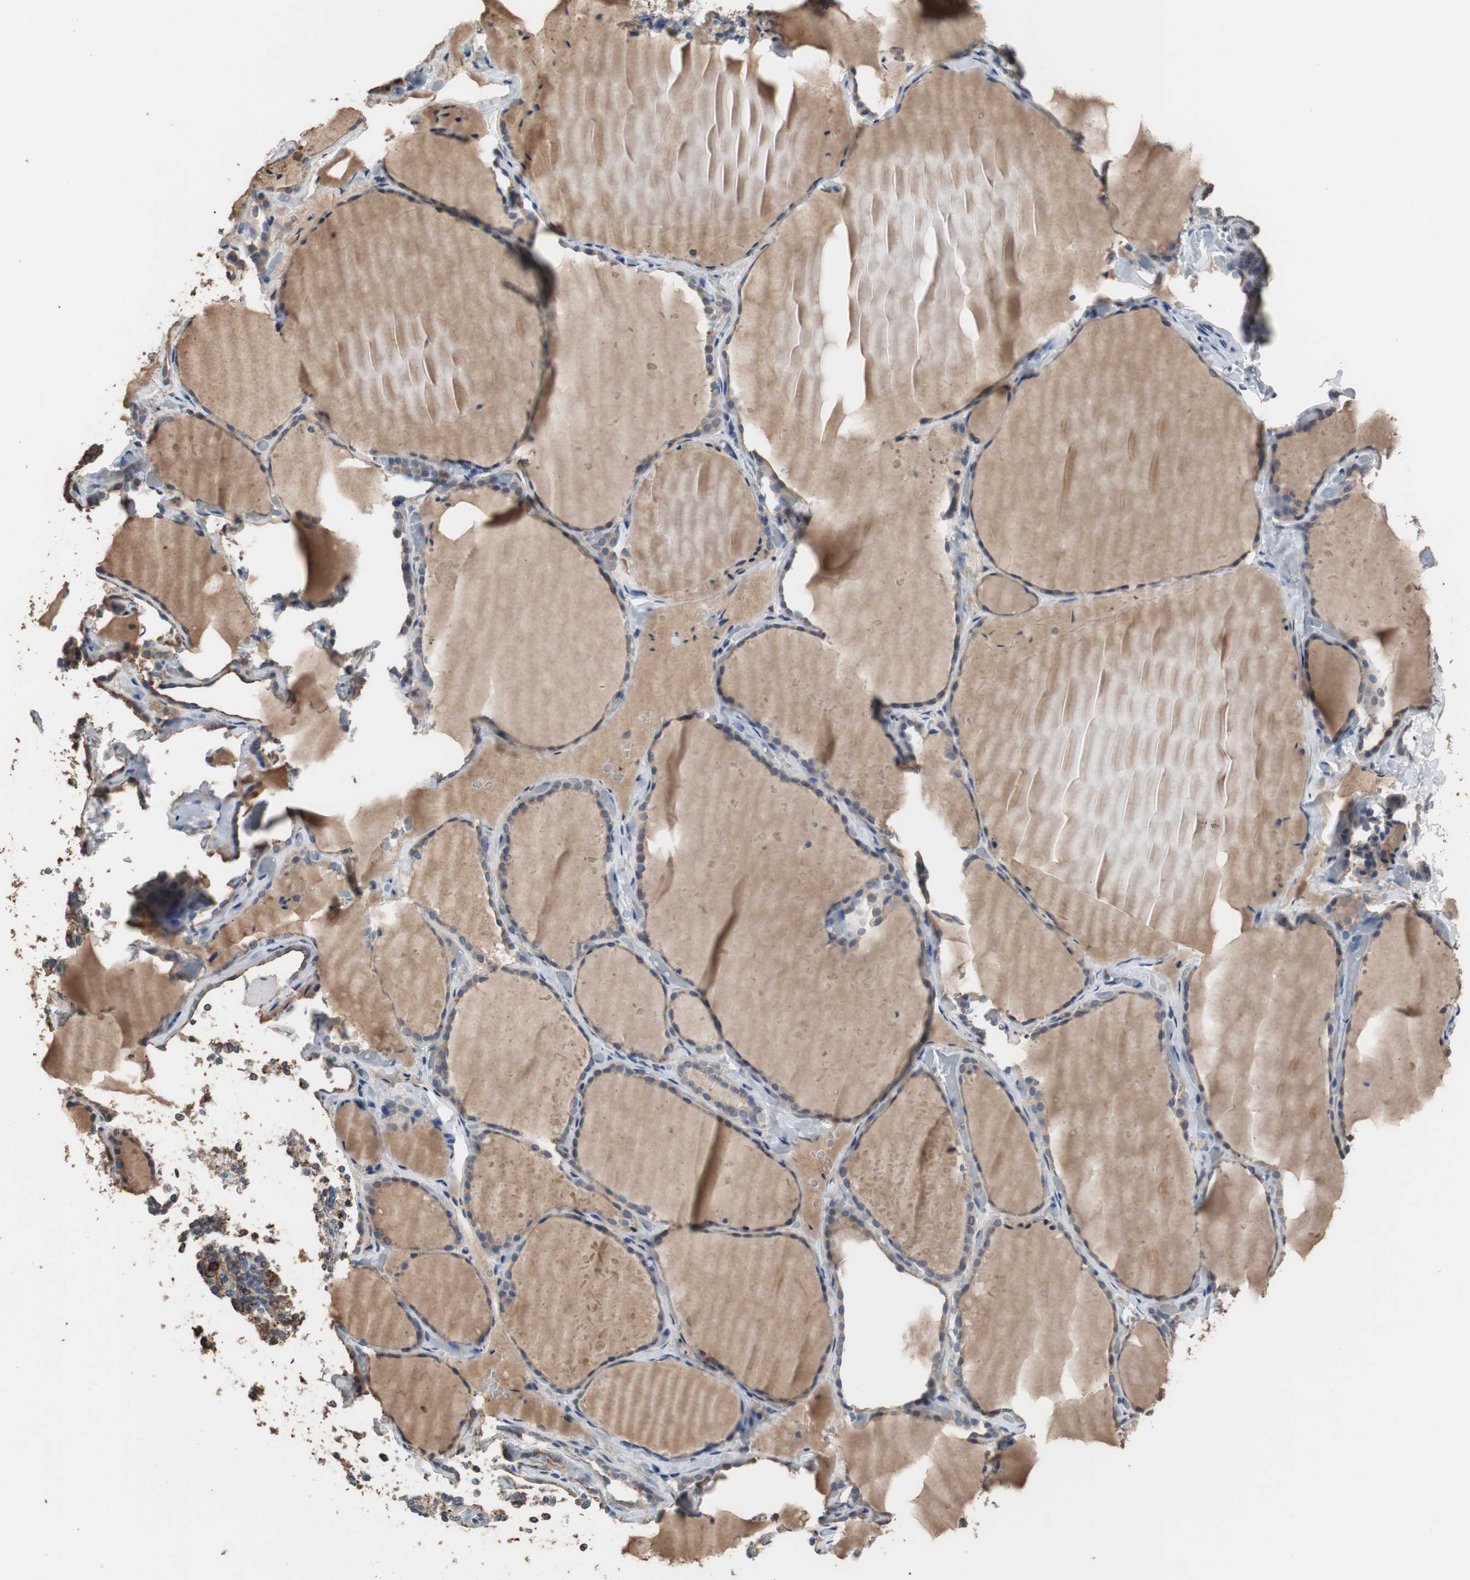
{"staining": {"intensity": "negative", "quantity": "none", "location": "none"}, "tissue": "thyroid gland", "cell_type": "Glandular cells", "image_type": "normal", "snomed": [{"axis": "morphology", "description": "Normal tissue, NOS"}, {"axis": "topography", "description": "Thyroid gland"}], "caption": "DAB immunohistochemical staining of benign human thyroid gland demonstrates no significant staining in glandular cells.", "gene": "SCIMP", "patient": {"sex": "female", "age": 22}}